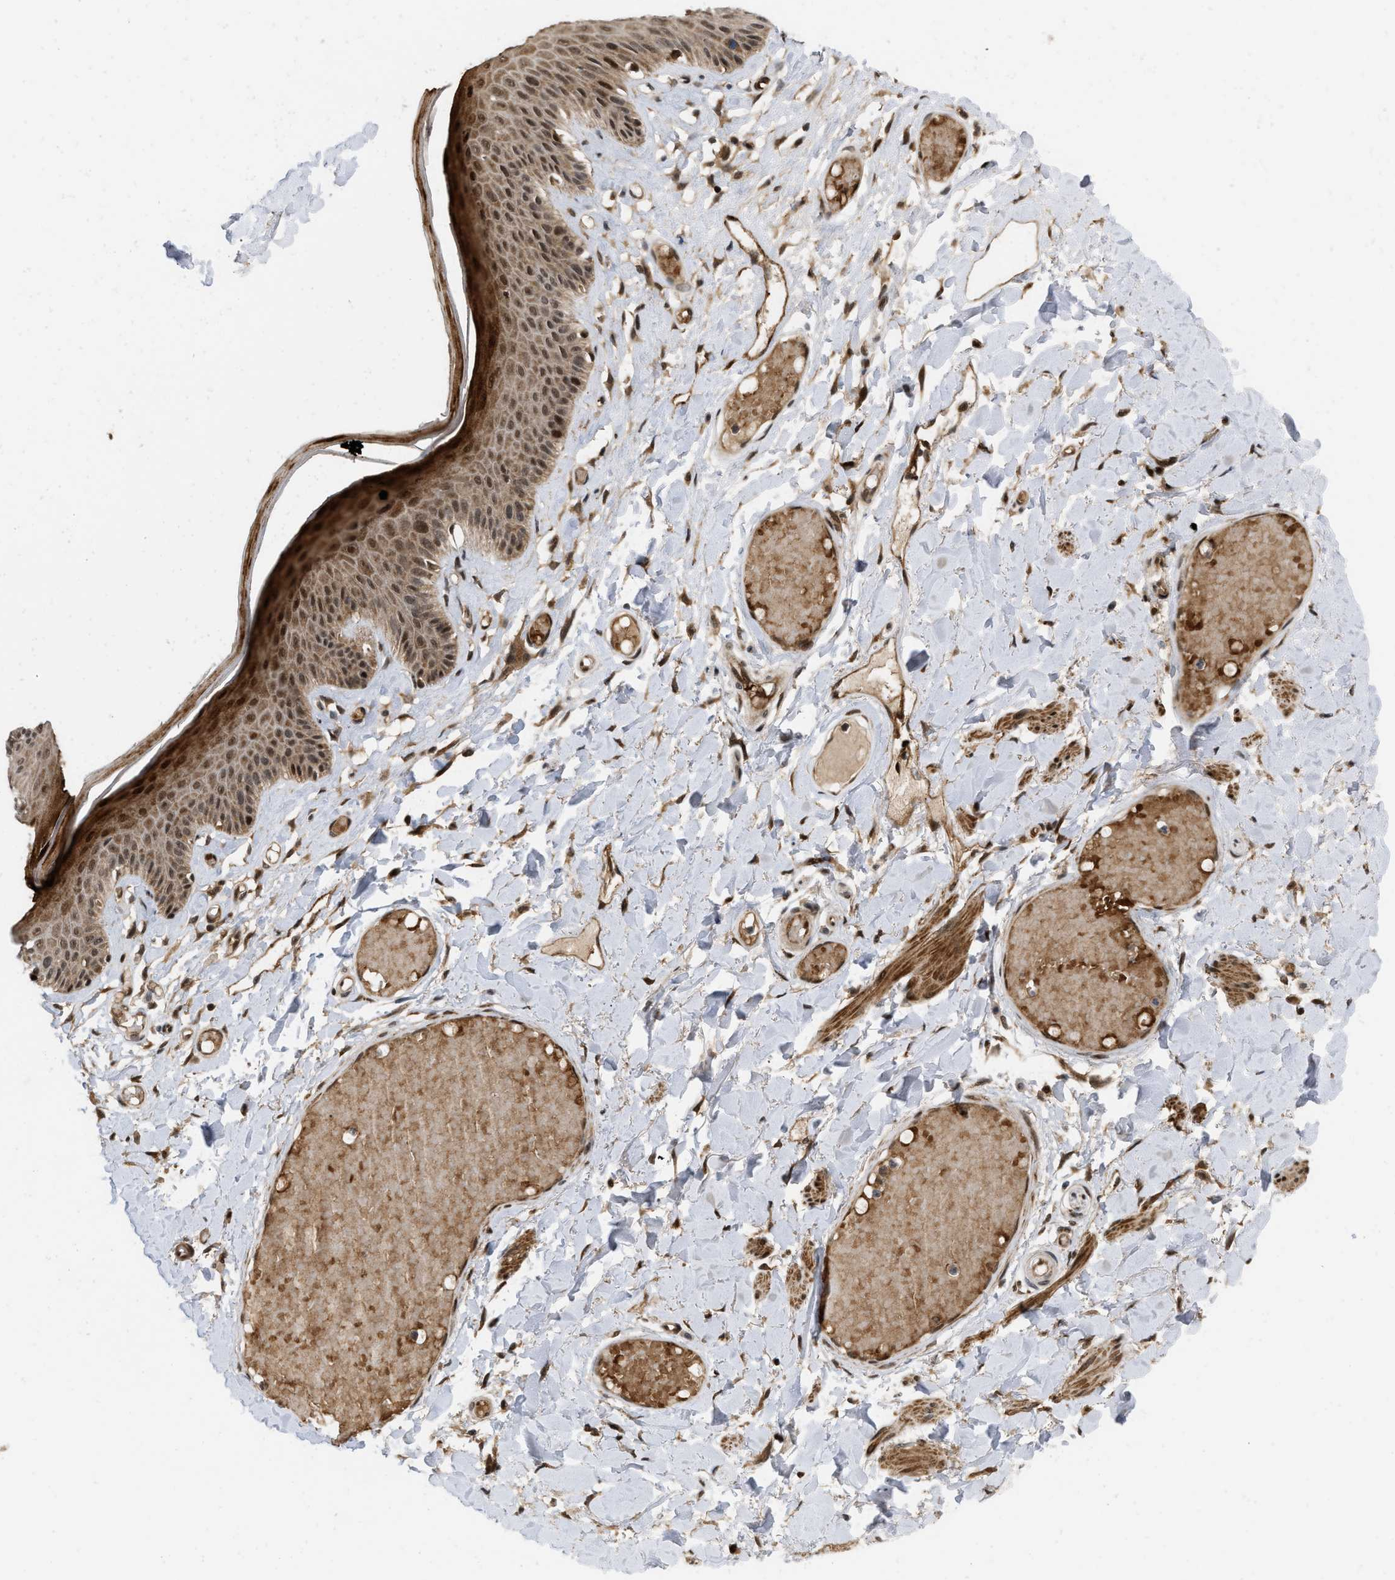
{"staining": {"intensity": "strong", "quantity": ">75%", "location": "cytoplasmic/membranous,nuclear"}, "tissue": "skin", "cell_type": "Epidermal cells", "image_type": "normal", "snomed": [{"axis": "morphology", "description": "Normal tissue, NOS"}, {"axis": "topography", "description": "Vulva"}], "caption": "About >75% of epidermal cells in benign human skin show strong cytoplasmic/membranous,nuclear protein positivity as visualized by brown immunohistochemical staining.", "gene": "ANKRD11", "patient": {"sex": "female", "age": 73}}